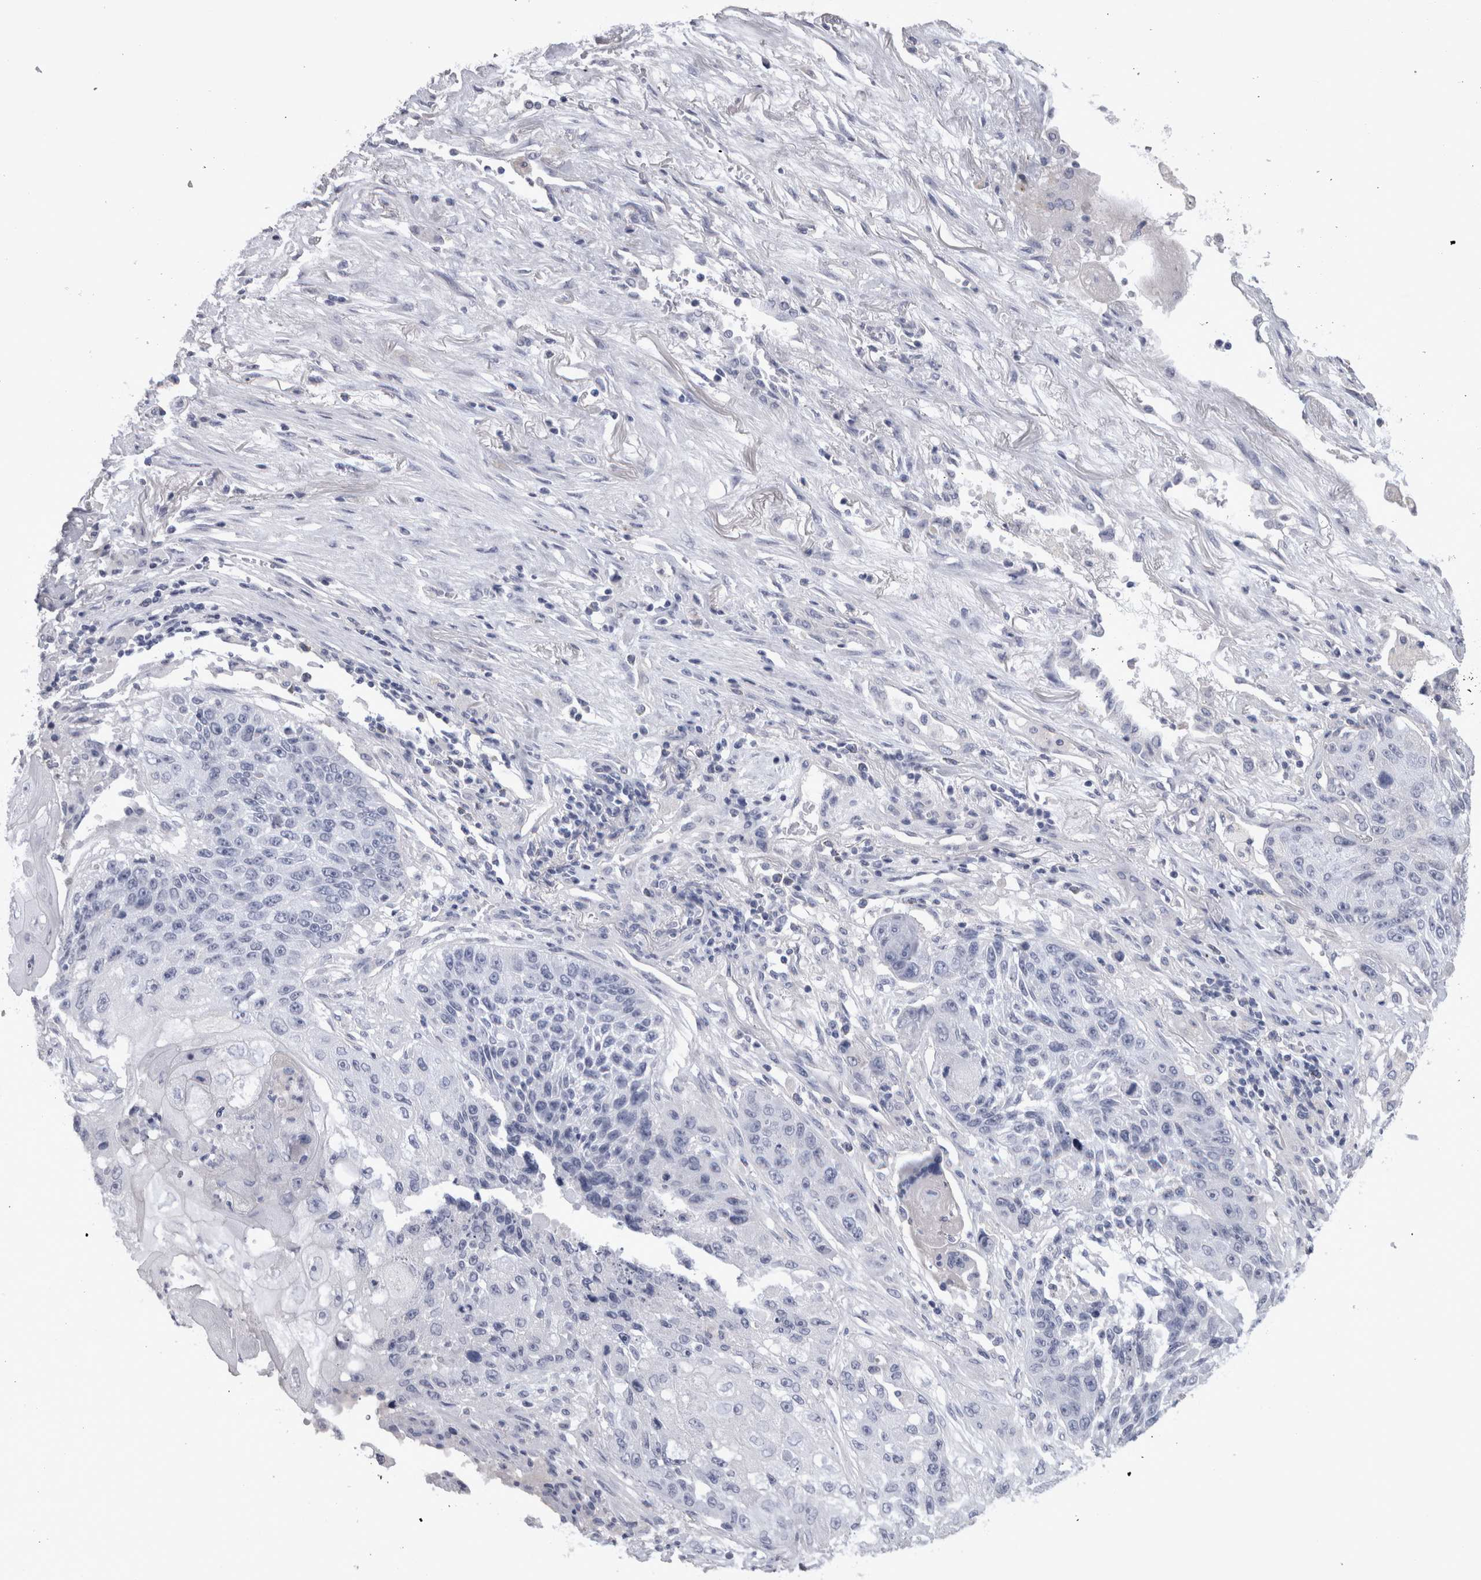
{"staining": {"intensity": "negative", "quantity": "none", "location": "none"}, "tissue": "lung cancer", "cell_type": "Tumor cells", "image_type": "cancer", "snomed": [{"axis": "morphology", "description": "Squamous cell carcinoma, NOS"}, {"axis": "topography", "description": "Lung"}], "caption": "Tumor cells show no significant positivity in lung squamous cell carcinoma.", "gene": "PAX5", "patient": {"sex": "male", "age": 61}}